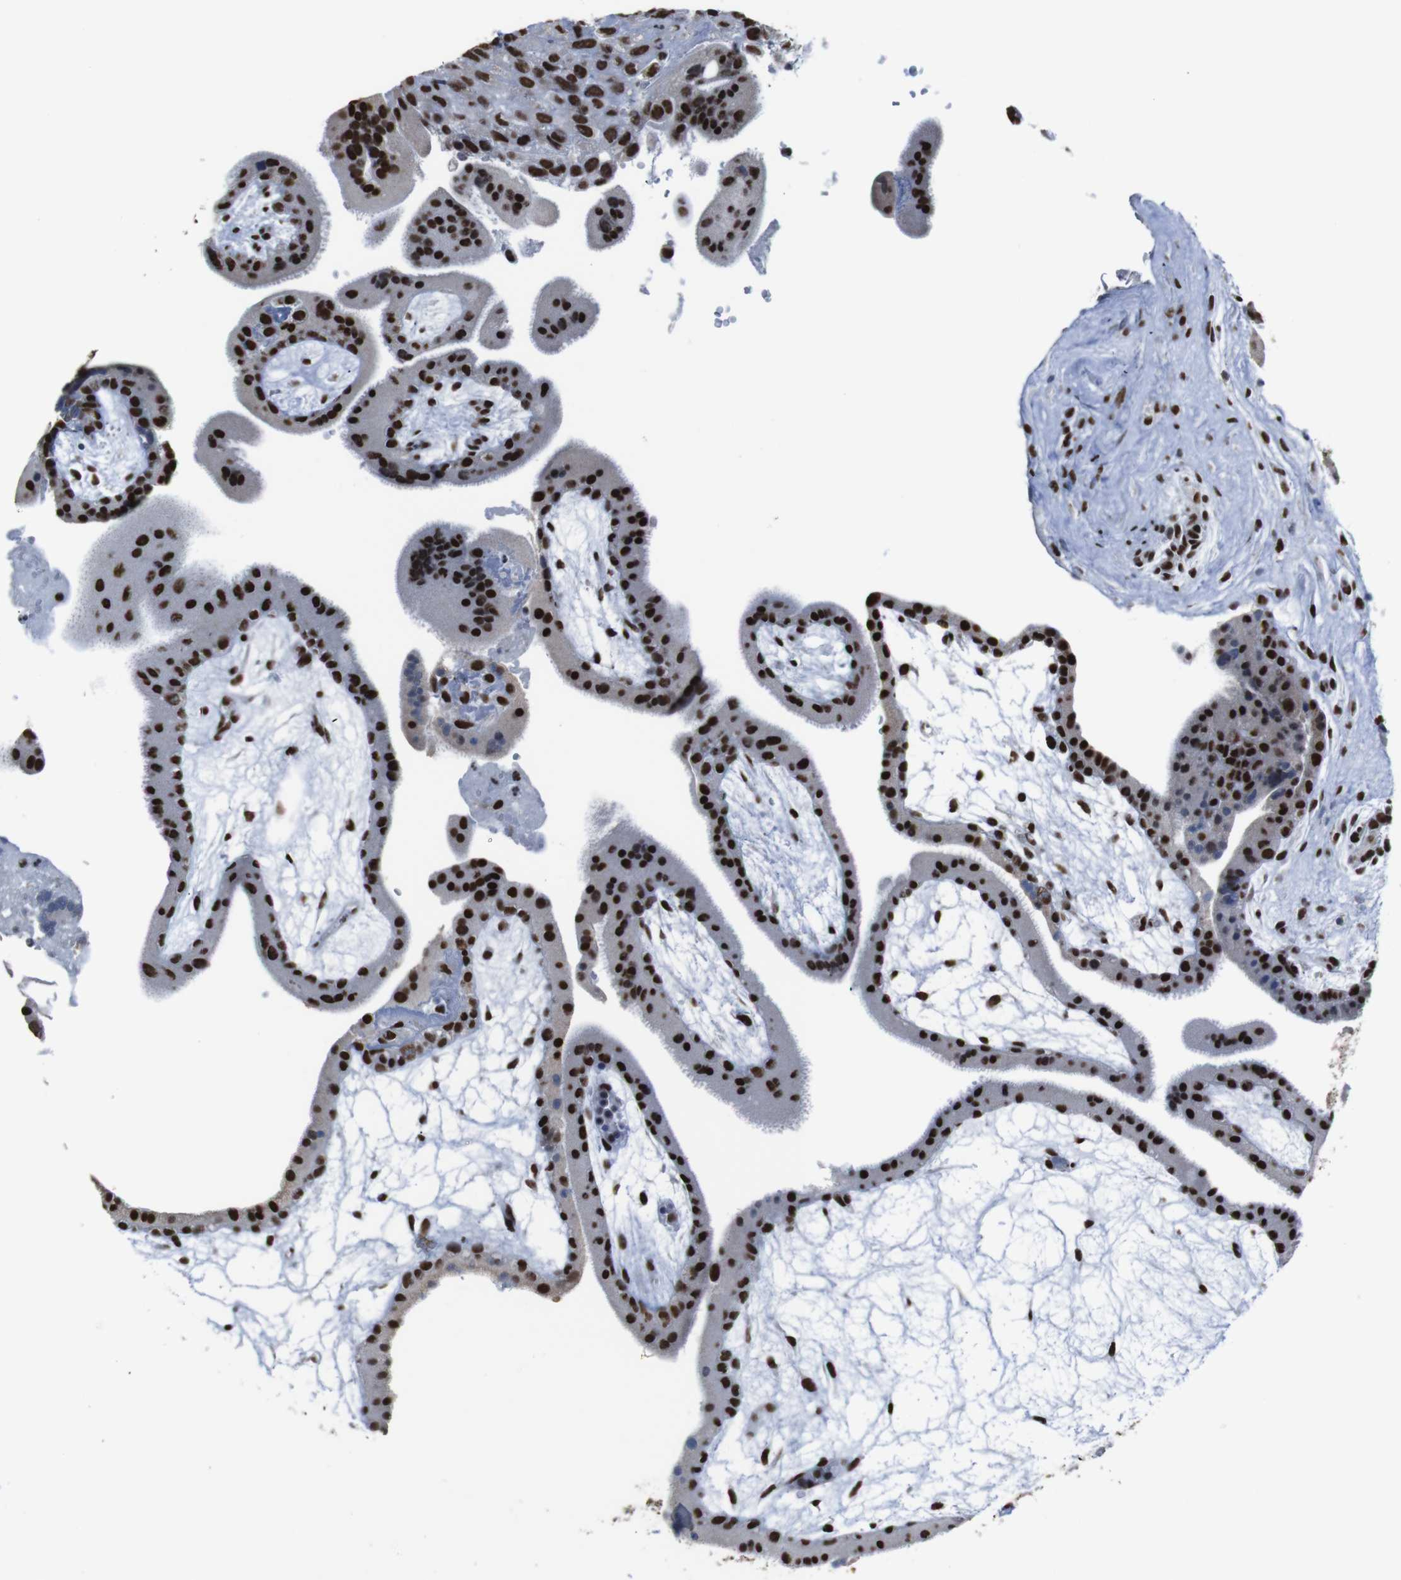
{"staining": {"intensity": "strong", "quantity": ">75%", "location": "nuclear"}, "tissue": "placenta", "cell_type": "Trophoblastic cells", "image_type": "normal", "snomed": [{"axis": "morphology", "description": "Normal tissue, NOS"}, {"axis": "topography", "description": "Placenta"}], "caption": "Placenta stained with immunohistochemistry displays strong nuclear positivity in approximately >75% of trophoblastic cells. (Stains: DAB in brown, nuclei in blue, Microscopy: brightfield microscopy at high magnification).", "gene": "ROMO1", "patient": {"sex": "female", "age": 19}}